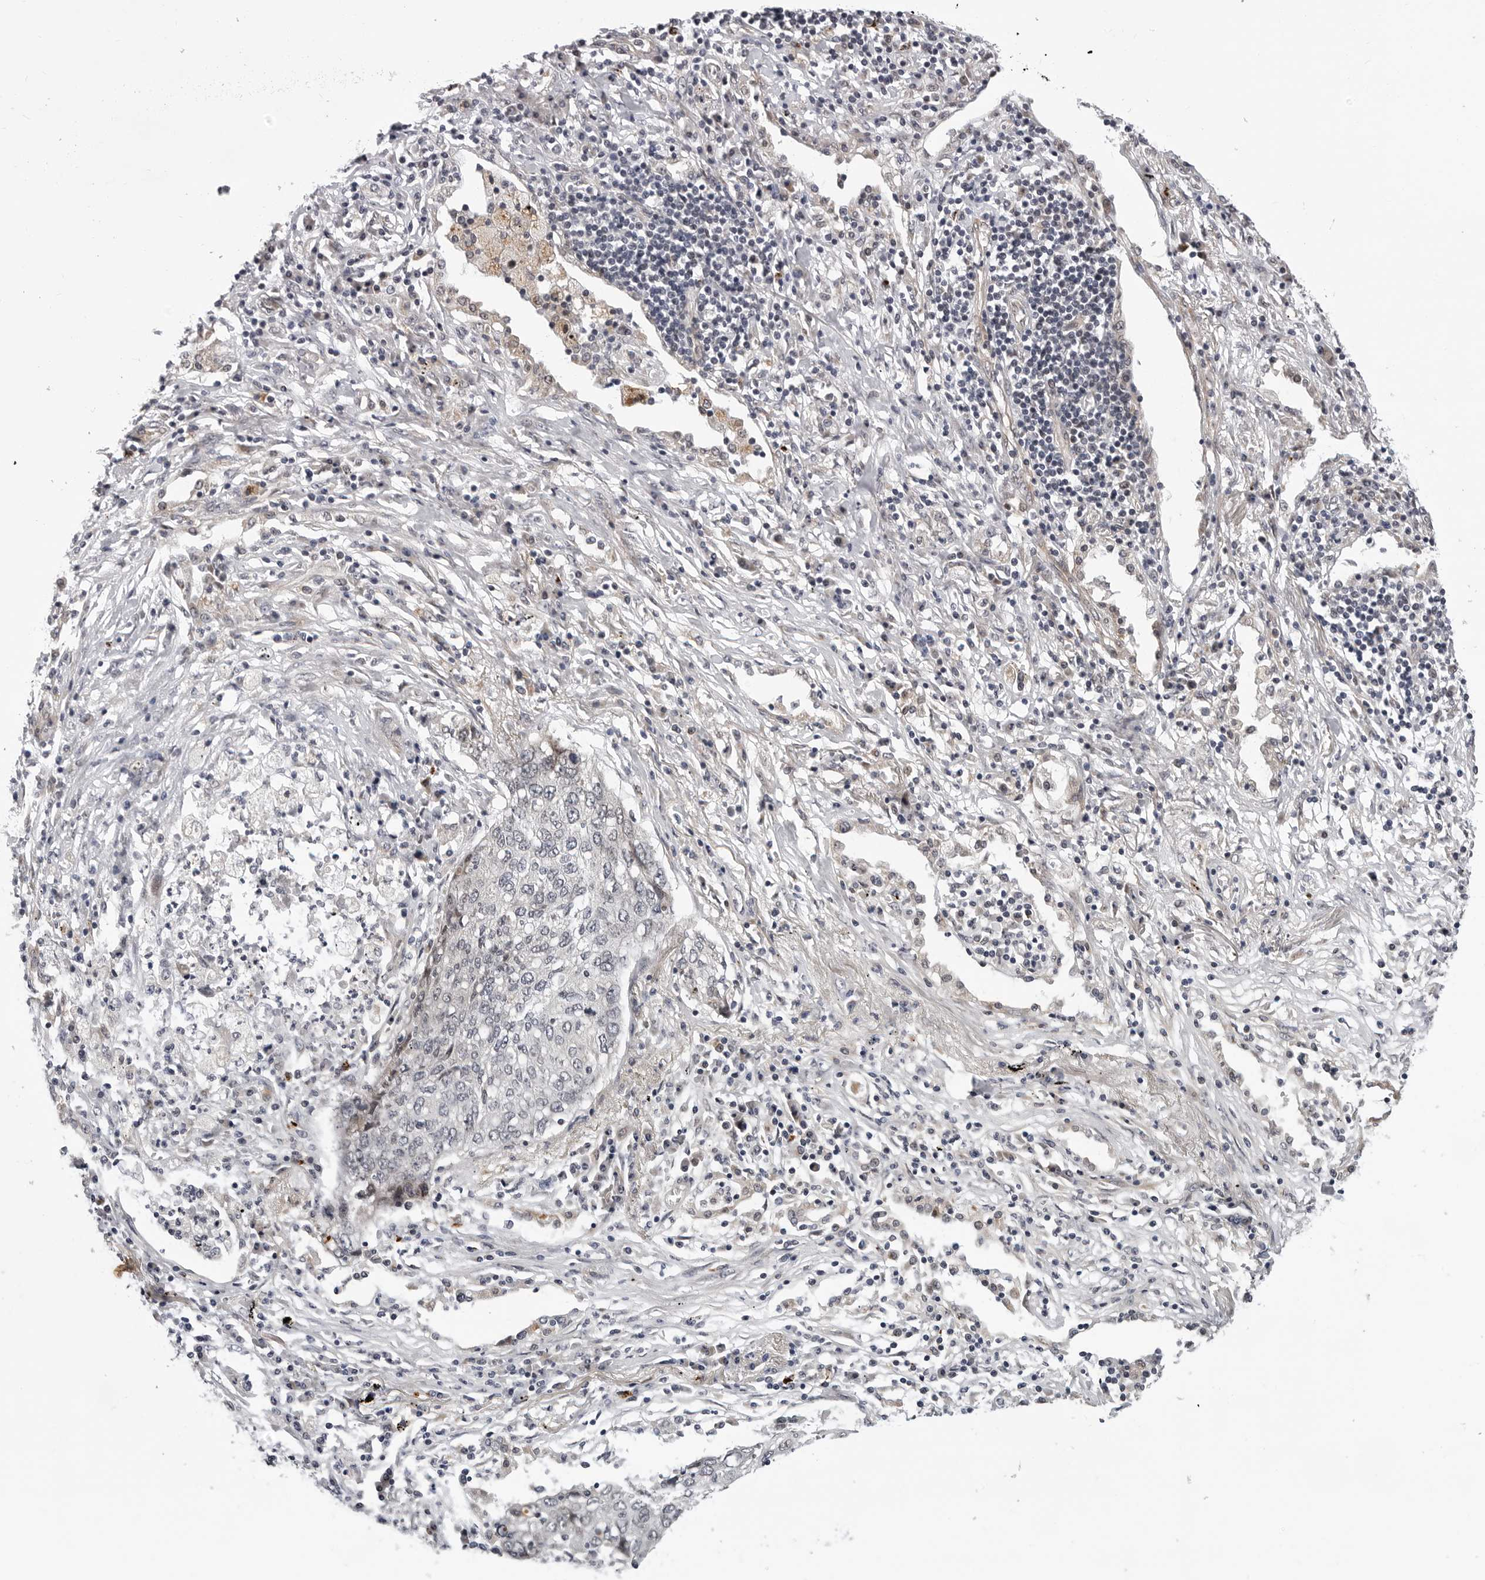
{"staining": {"intensity": "negative", "quantity": "none", "location": "none"}, "tissue": "lung cancer", "cell_type": "Tumor cells", "image_type": "cancer", "snomed": [{"axis": "morphology", "description": "Squamous cell carcinoma, NOS"}, {"axis": "topography", "description": "Lung"}], "caption": "An immunohistochemistry histopathology image of squamous cell carcinoma (lung) is shown. There is no staining in tumor cells of squamous cell carcinoma (lung).", "gene": "KIAA1614", "patient": {"sex": "female", "age": 63}}